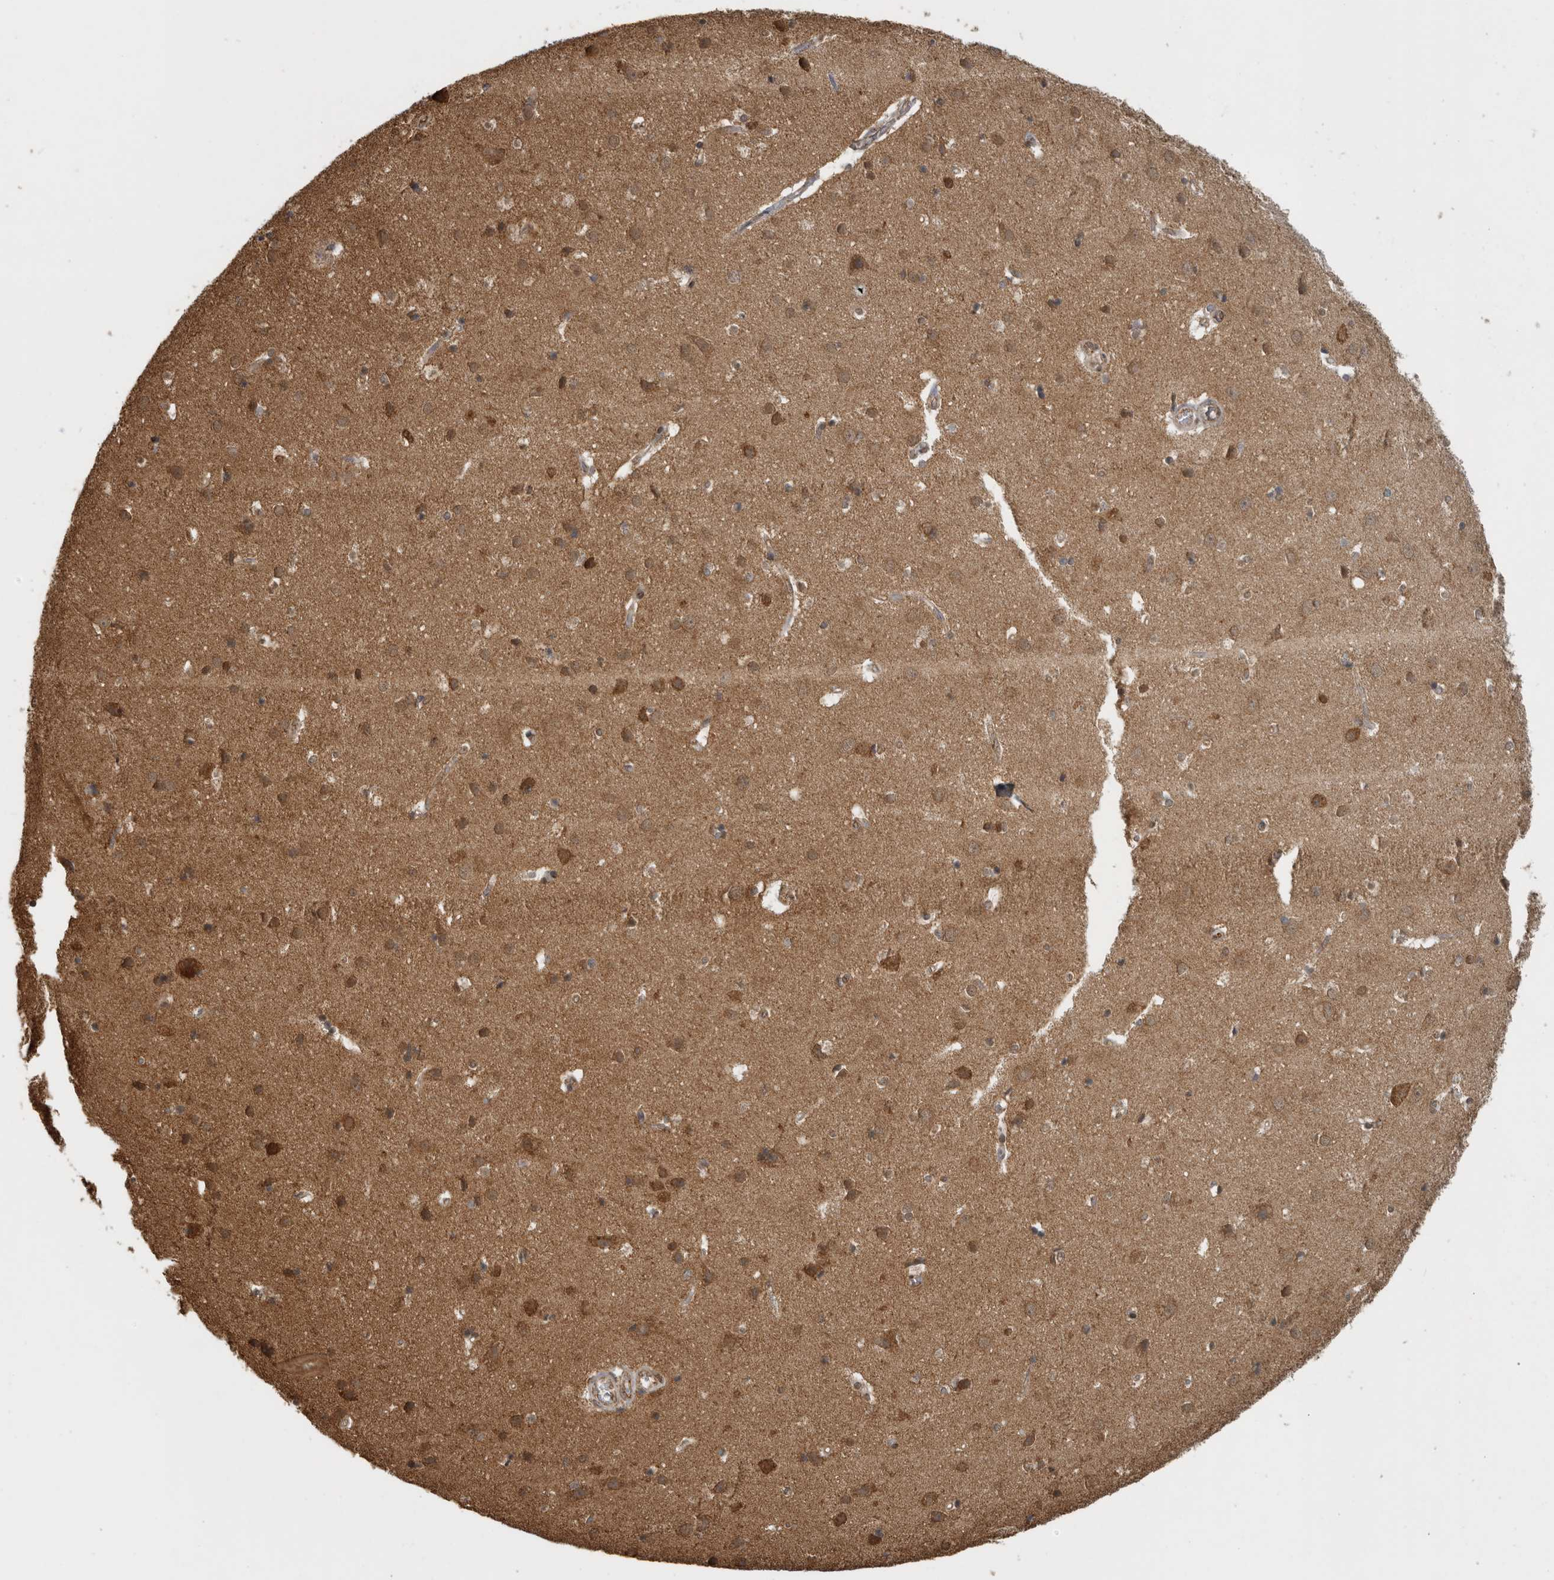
{"staining": {"intensity": "moderate", "quantity": ">75%", "location": "cytoplasmic/membranous"}, "tissue": "cerebral cortex", "cell_type": "Endothelial cells", "image_type": "normal", "snomed": [{"axis": "morphology", "description": "Normal tissue, NOS"}, {"axis": "topography", "description": "Cerebral cortex"}], "caption": "Immunohistochemical staining of benign human cerebral cortex shows moderate cytoplasmic/membranous protein positivity in about >75% of endothelial cells. (IHC, brightfield microscopy, high magnification).", "gene": "AFAP1", "patient": {"sex": "male", "age": 54}}